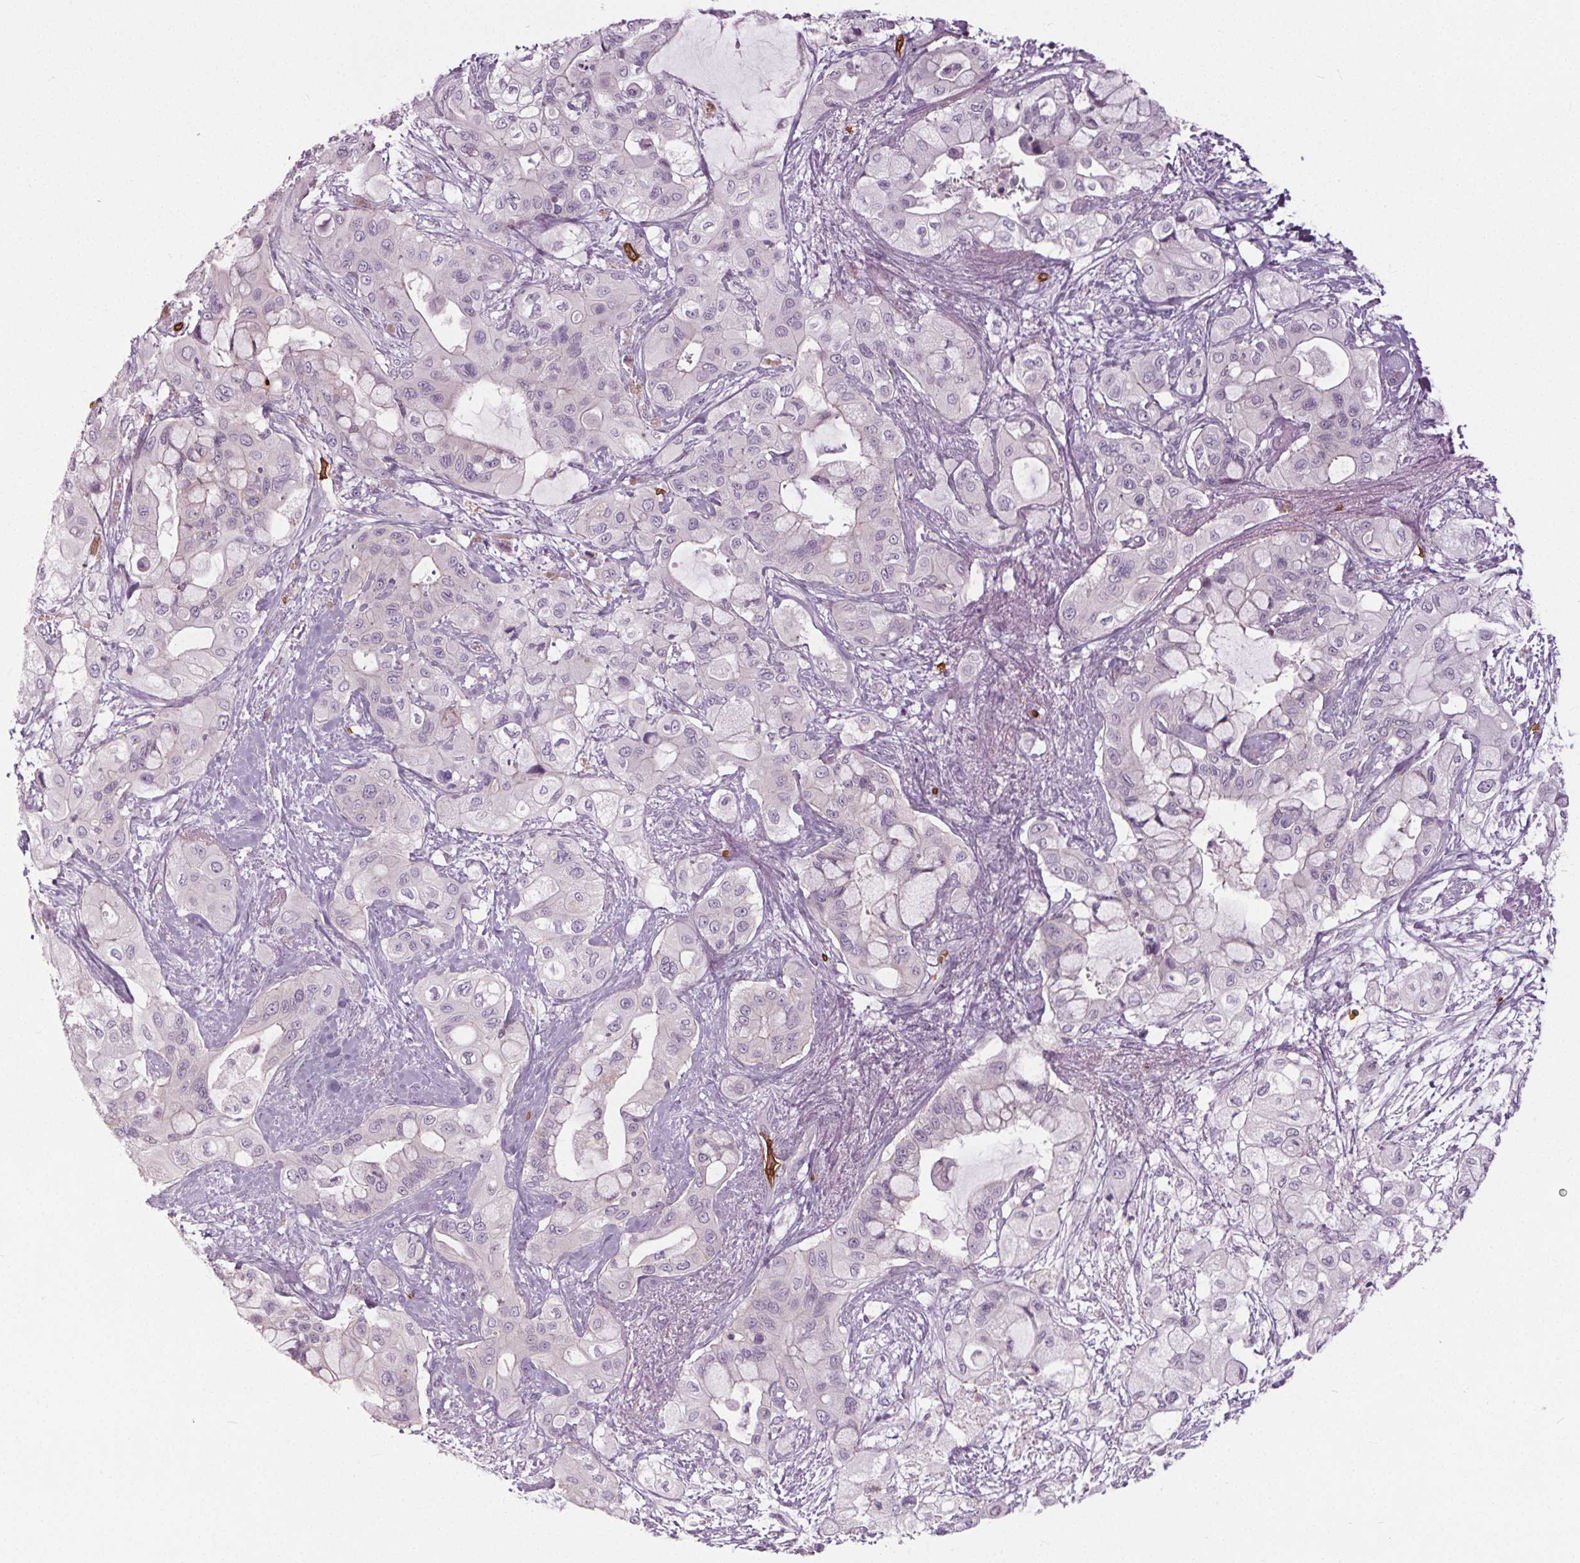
{"staining": {"intensity": "negative", "quantity": "none", "location": "none"}, "tissue": "pancreatic cancer", "cell_type": "Tumor cells", "image_type": "cancer", "snomed": [{"axis": "morphology", "description": "Adenocarcinoma, NOS"}, {"axis": "topography", "description": "Pancreas"}], "caption": "An immunohistochemistry (IHC) image of pancreatic adenocarcinoma is shown. There is no staining in tumor cells of pancreatic adenocarcinoma.", "gene": "SLC4A1", "patient": {"sex": "male", "age": 71}}